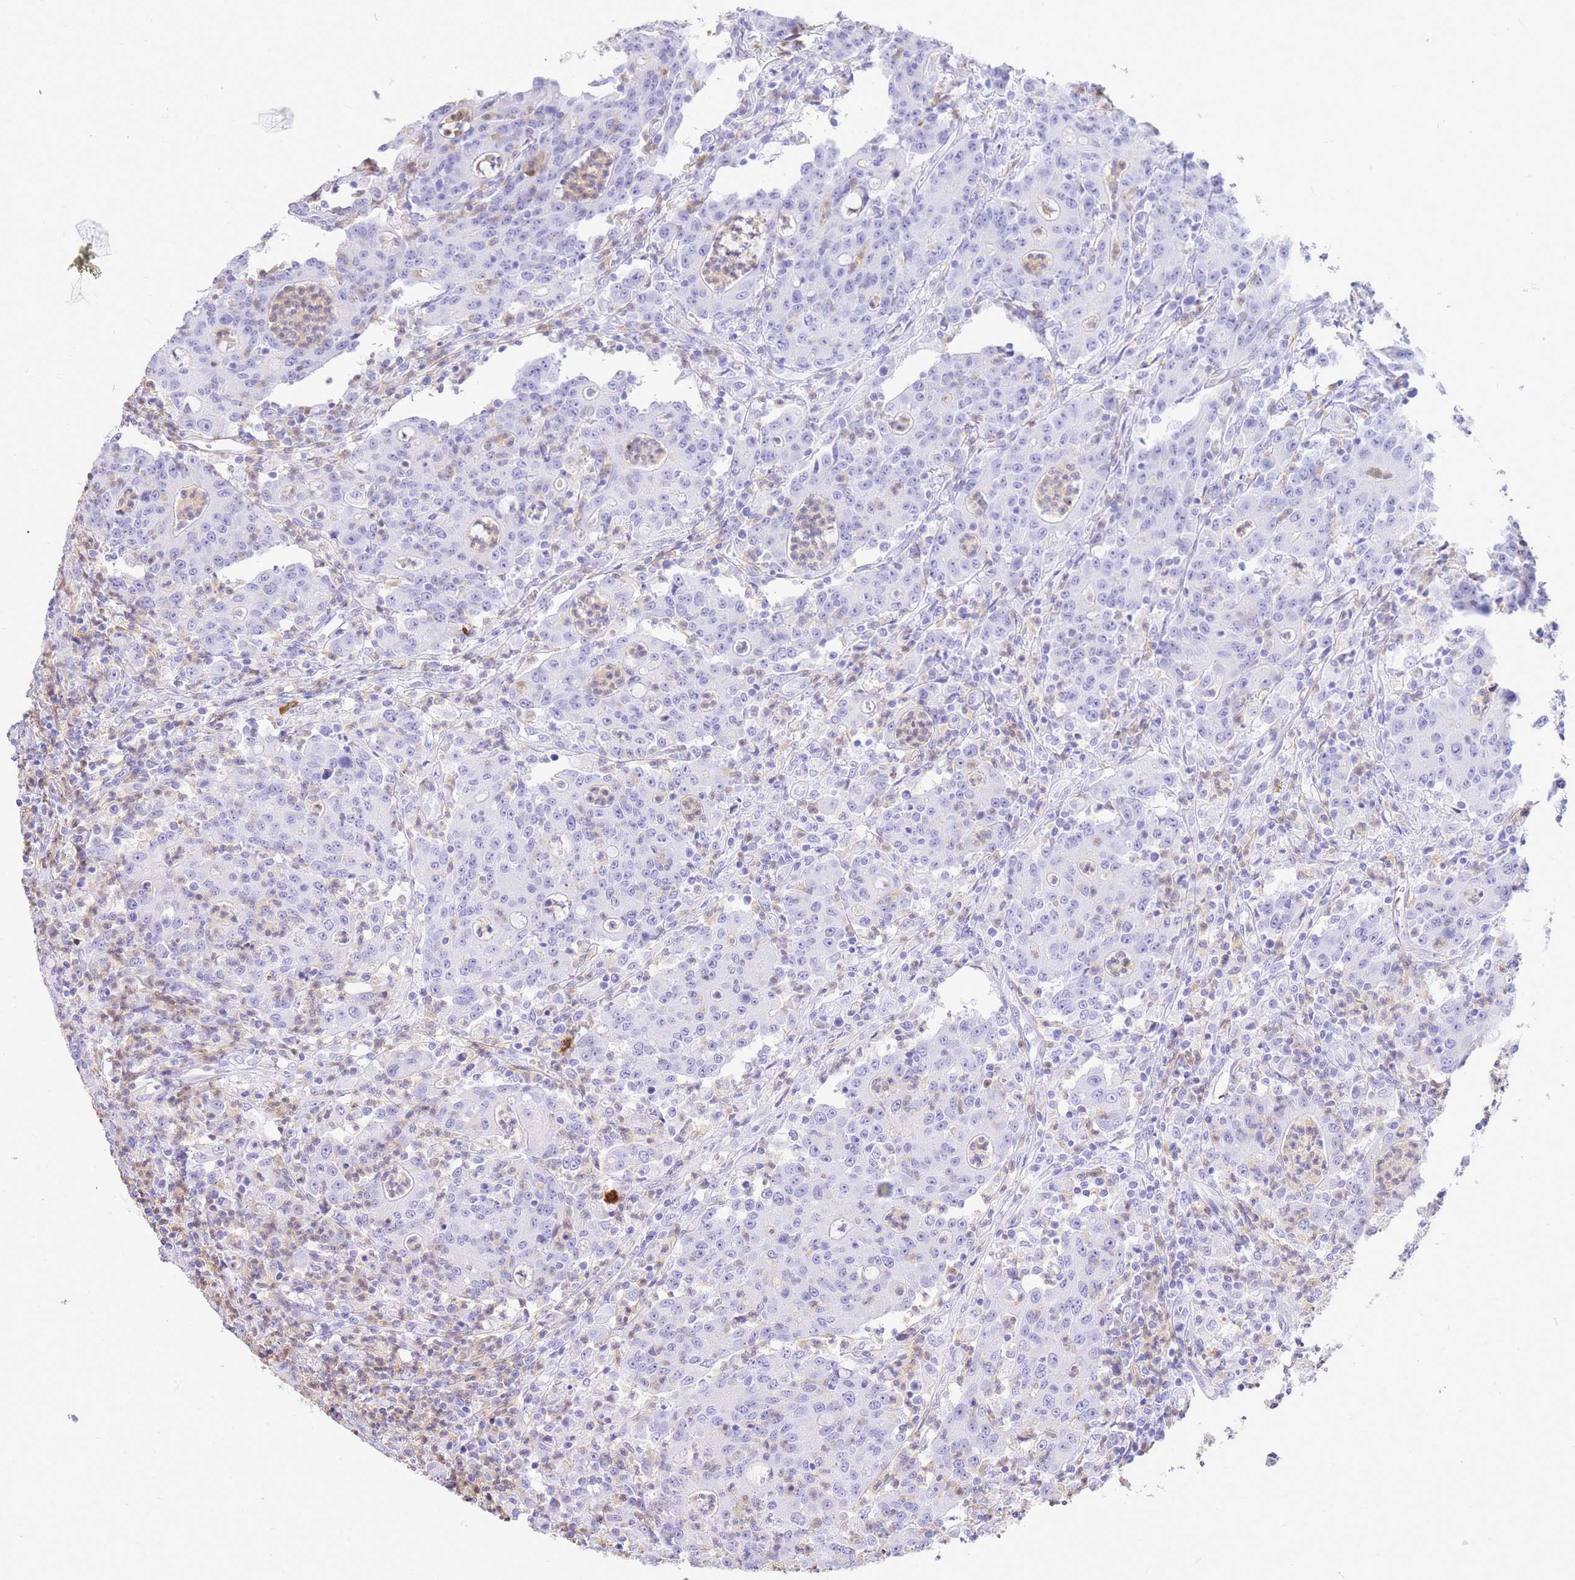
{"staining": {"intensity": "negative", "quantity": "none", "location": "none"}, "tissue": "colorectal cancer", "cell_type": "Tumor cells", "image_type": "cancer", "snomed": [{"axis": "morphology", "description": "Adenocarcinoma, NOS"}, {"axis": "topography", "description": "Colon"}], "caption": "The immunohistochemistry (IHC) histopathology image has no significant staining in tumor cells of adenocarcinoma (colorectal) tissue.", "gene": "HERC1", "patient": {"sex": "male", "age": 83}}